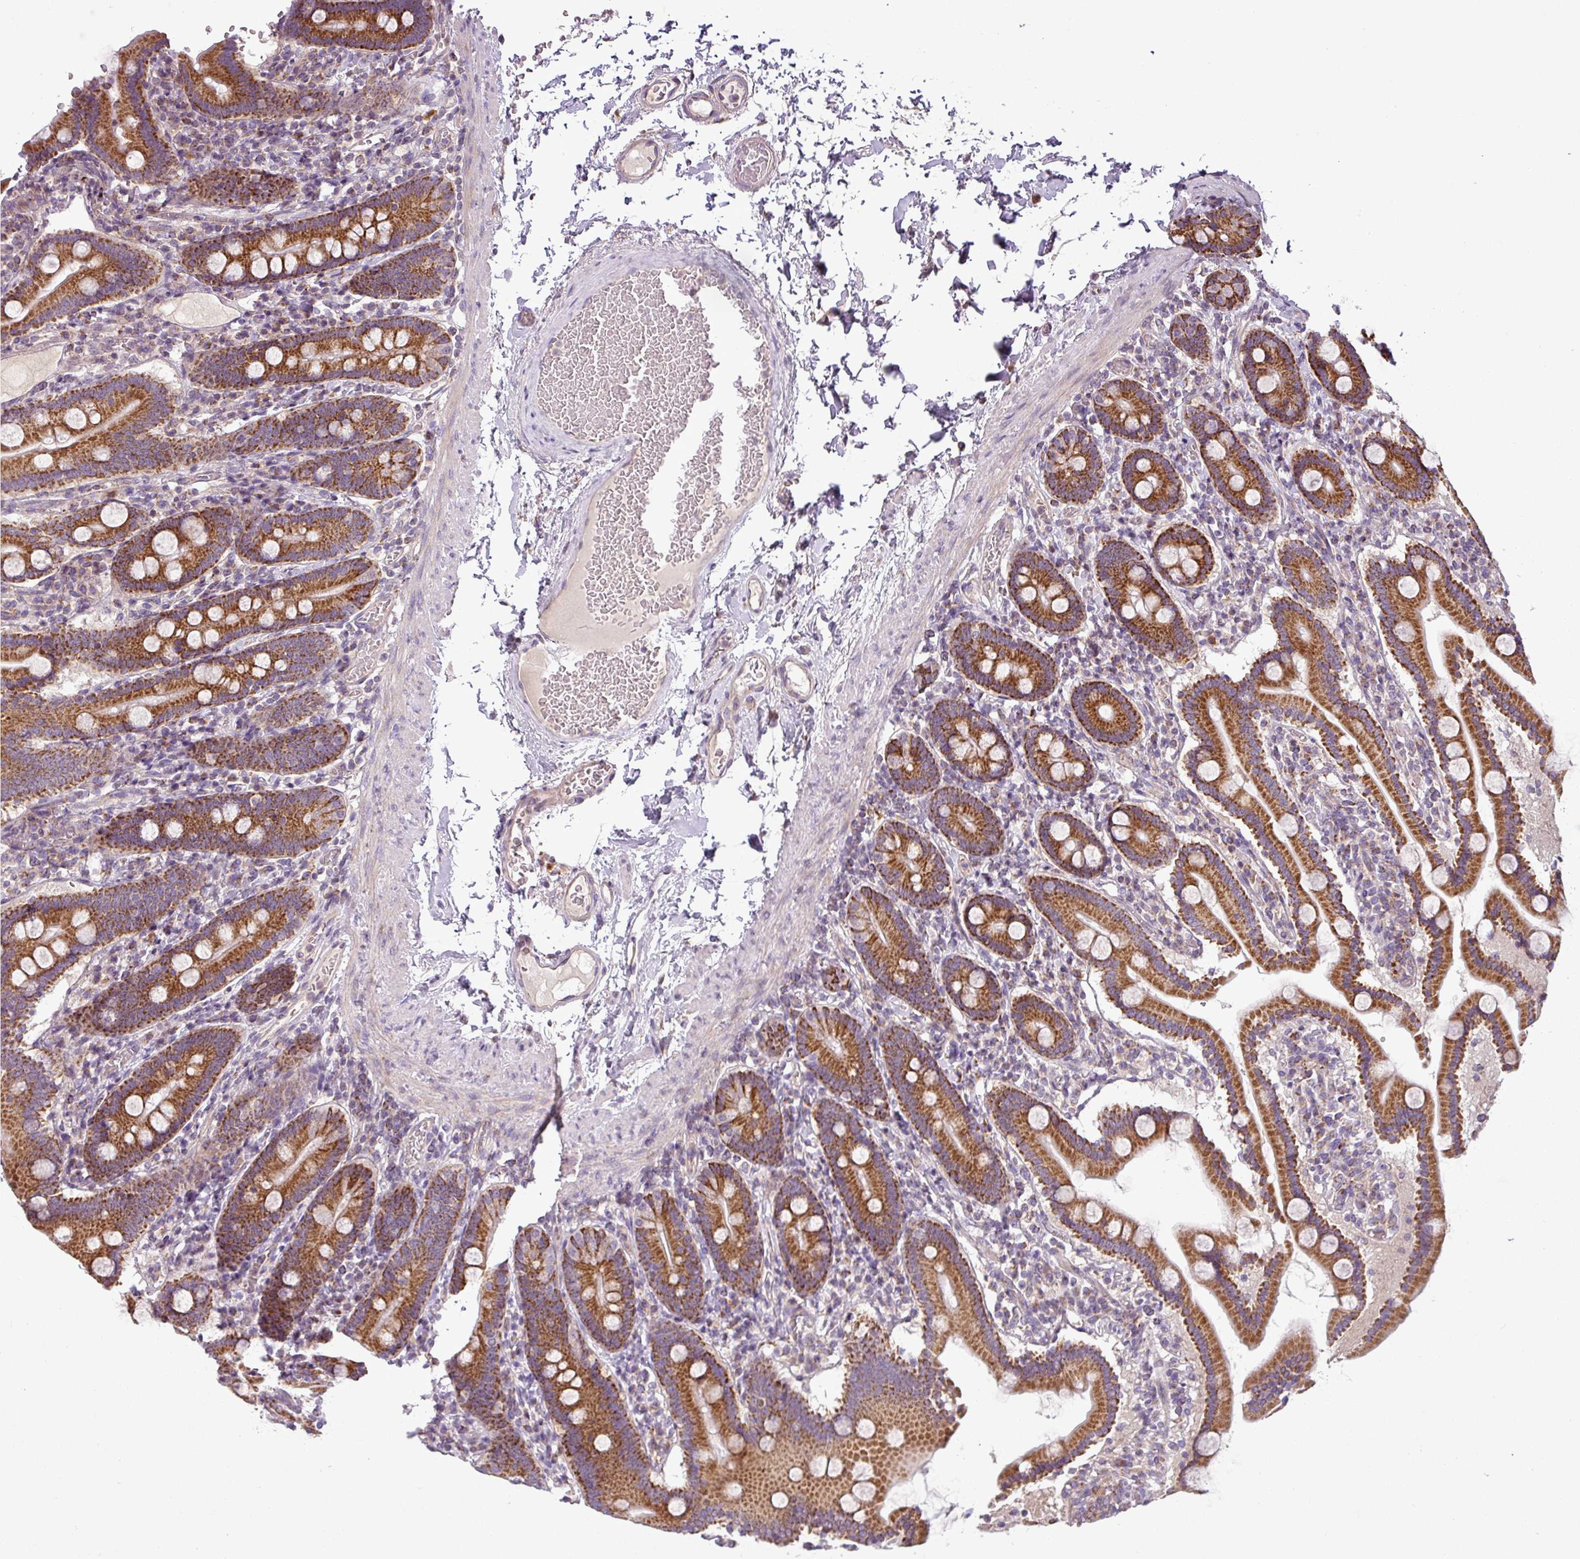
{"staining": {"intensity": "strong", "quantity": ">75%", "location": "cytoplasmic/membranous"}, "tissue": "duodenum", "cell_type": "Glandular cells", "image_type": "normal", "snomed": [{"axis": "morphology", "description": "Normal tissue, NOS"}, {"axis": "topography", "description": "Duodenum"}], "caption": "Strong cytoplasmic/membranous staining is seen in about >75% of glandular cells in benign duodenum.", "gene": "PNMA6A", "patient": {"sex": "male", "age": 55}}